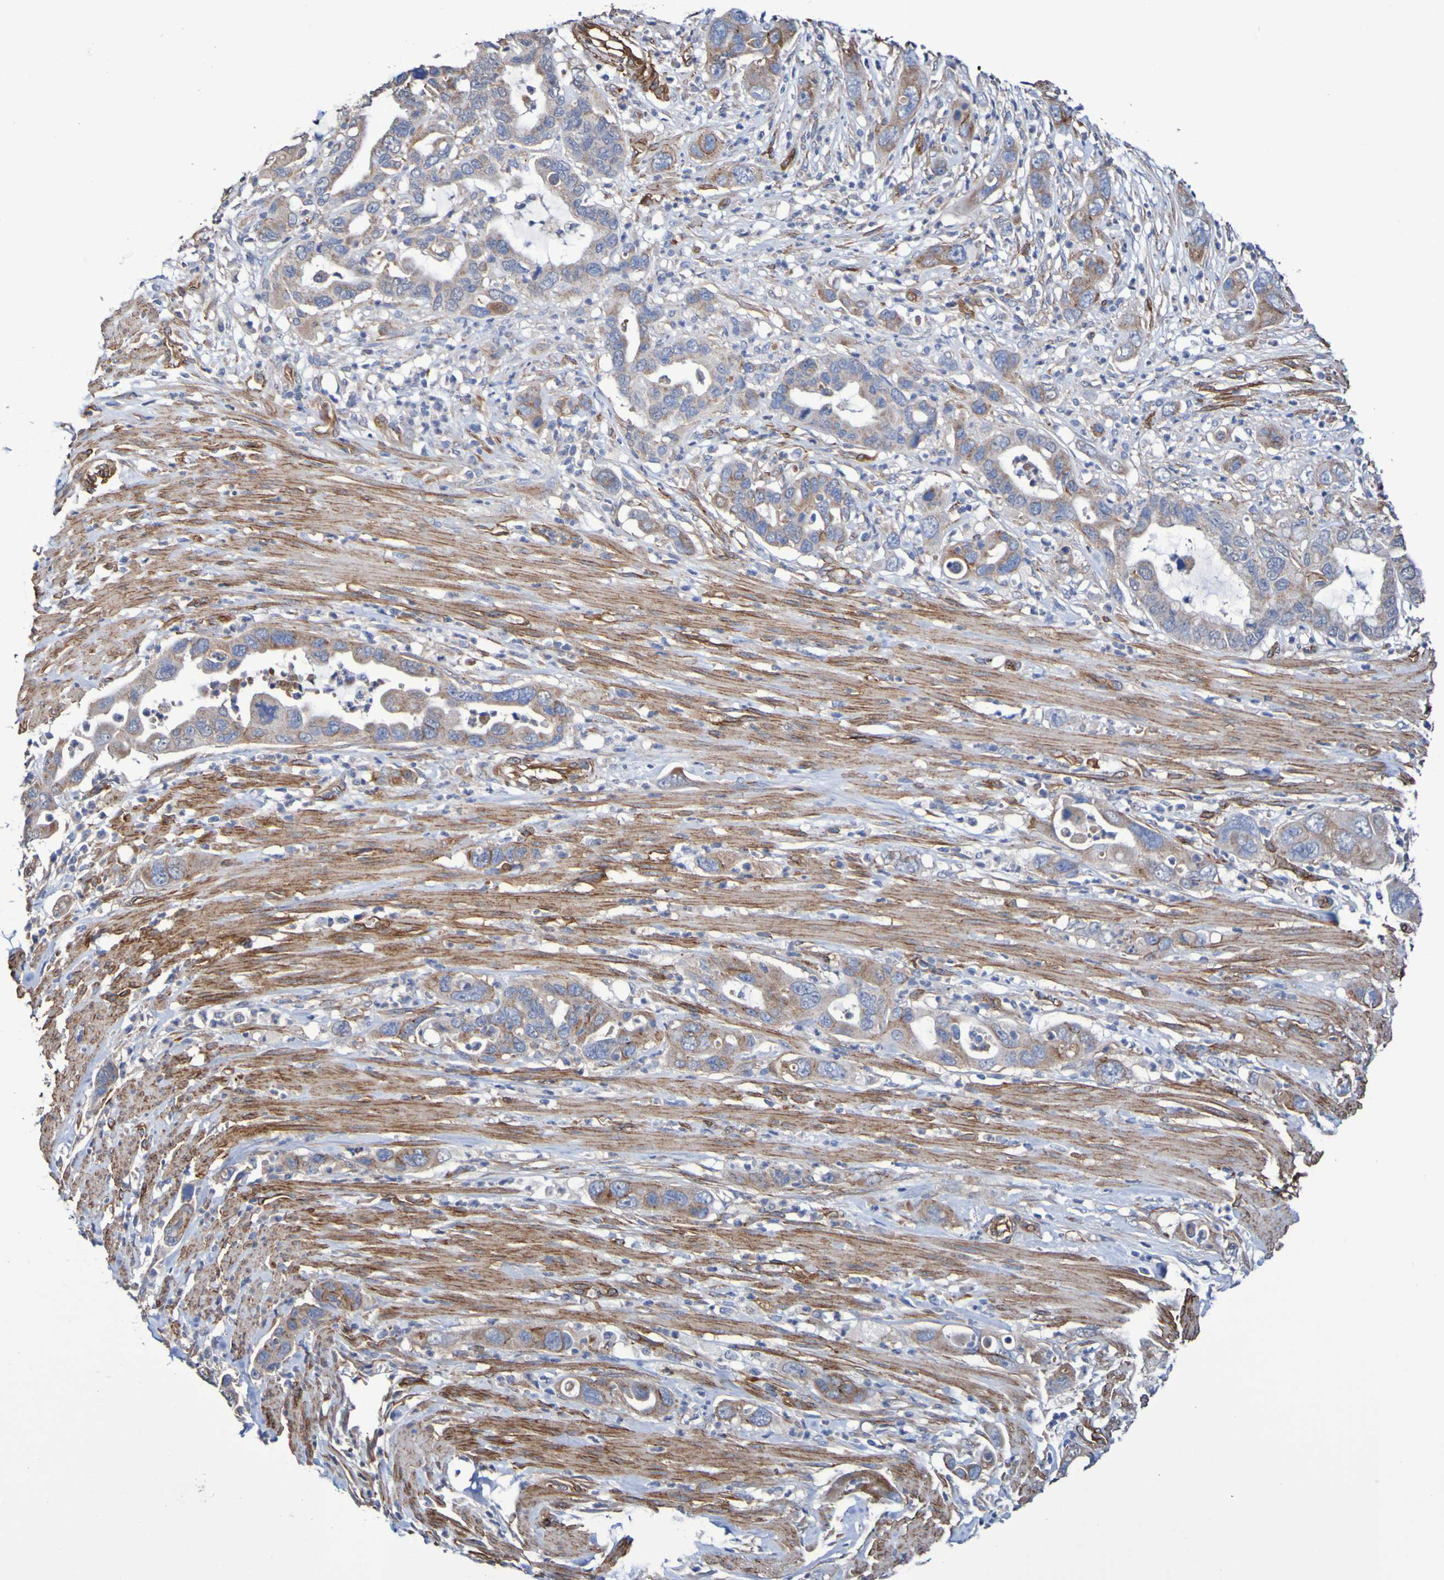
{"staining": {"intensity": "moderate", "quantity": ">75%", "location": "cytoplasmic/membranous"}, "tissue": "pancreatic cancer", "cell_type": "Tumor cells", "image_type": "cancer", "snomed": [{"axis": "morphology", "description": "Adenocarcinoma, NOS"}, {"axis": "topography", "description": "Pancreas"}], "caption": "DAB (3,3'-diaminobenzidine) immunohistochemical staining of pancreatic adenocarcinoma demonstrates moderate cytoplasmic/membranous protein positivity in approximately >75% of tumor cells.", "gene": "ELMOD3", "patient": {"sex": "female", "age": 71}}